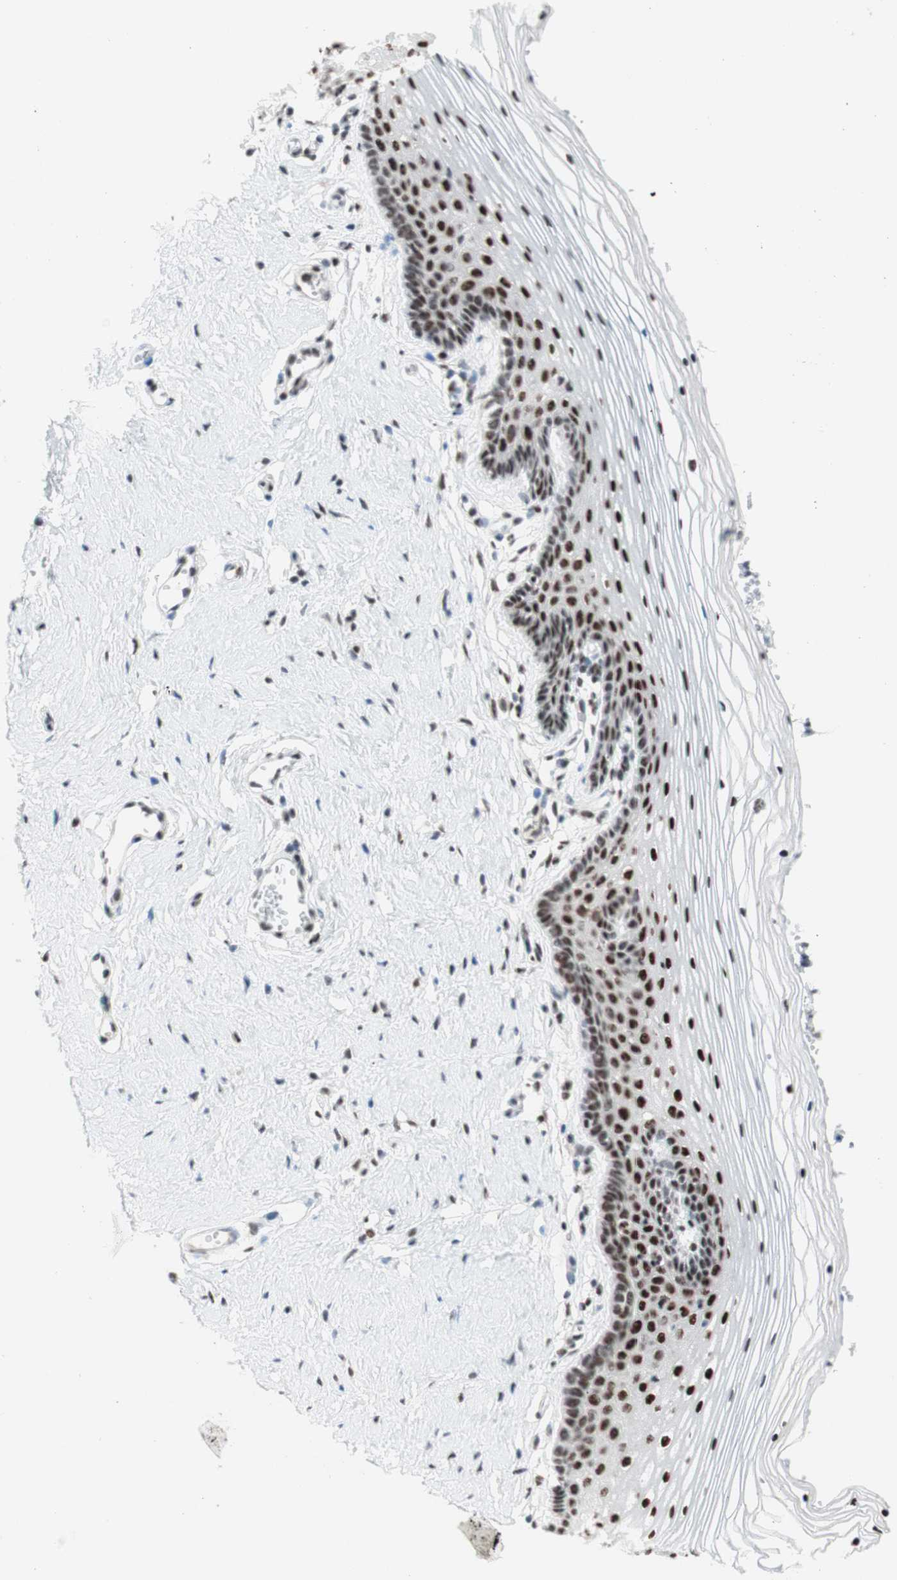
{"staining": {"intensity": "strong", "quantity": ">75%", "location": "nuclear"}, "tissue": "vagina", "cell_type": "Squamous epithelial cells", "image_type": "normal", "snomed": [{"axis": "morphology", "description": "Normal tissue, NOS"}, {"axis": "topography", "description": "Vagina"}], "caption": "Immunohistochemical staining of benign vagina shows high levels of strong nuclear positivity in approximately >75% of squamous epithelial cells.", "gene": "PRPF19", "patient": {"sex": "female", "age": 32}}